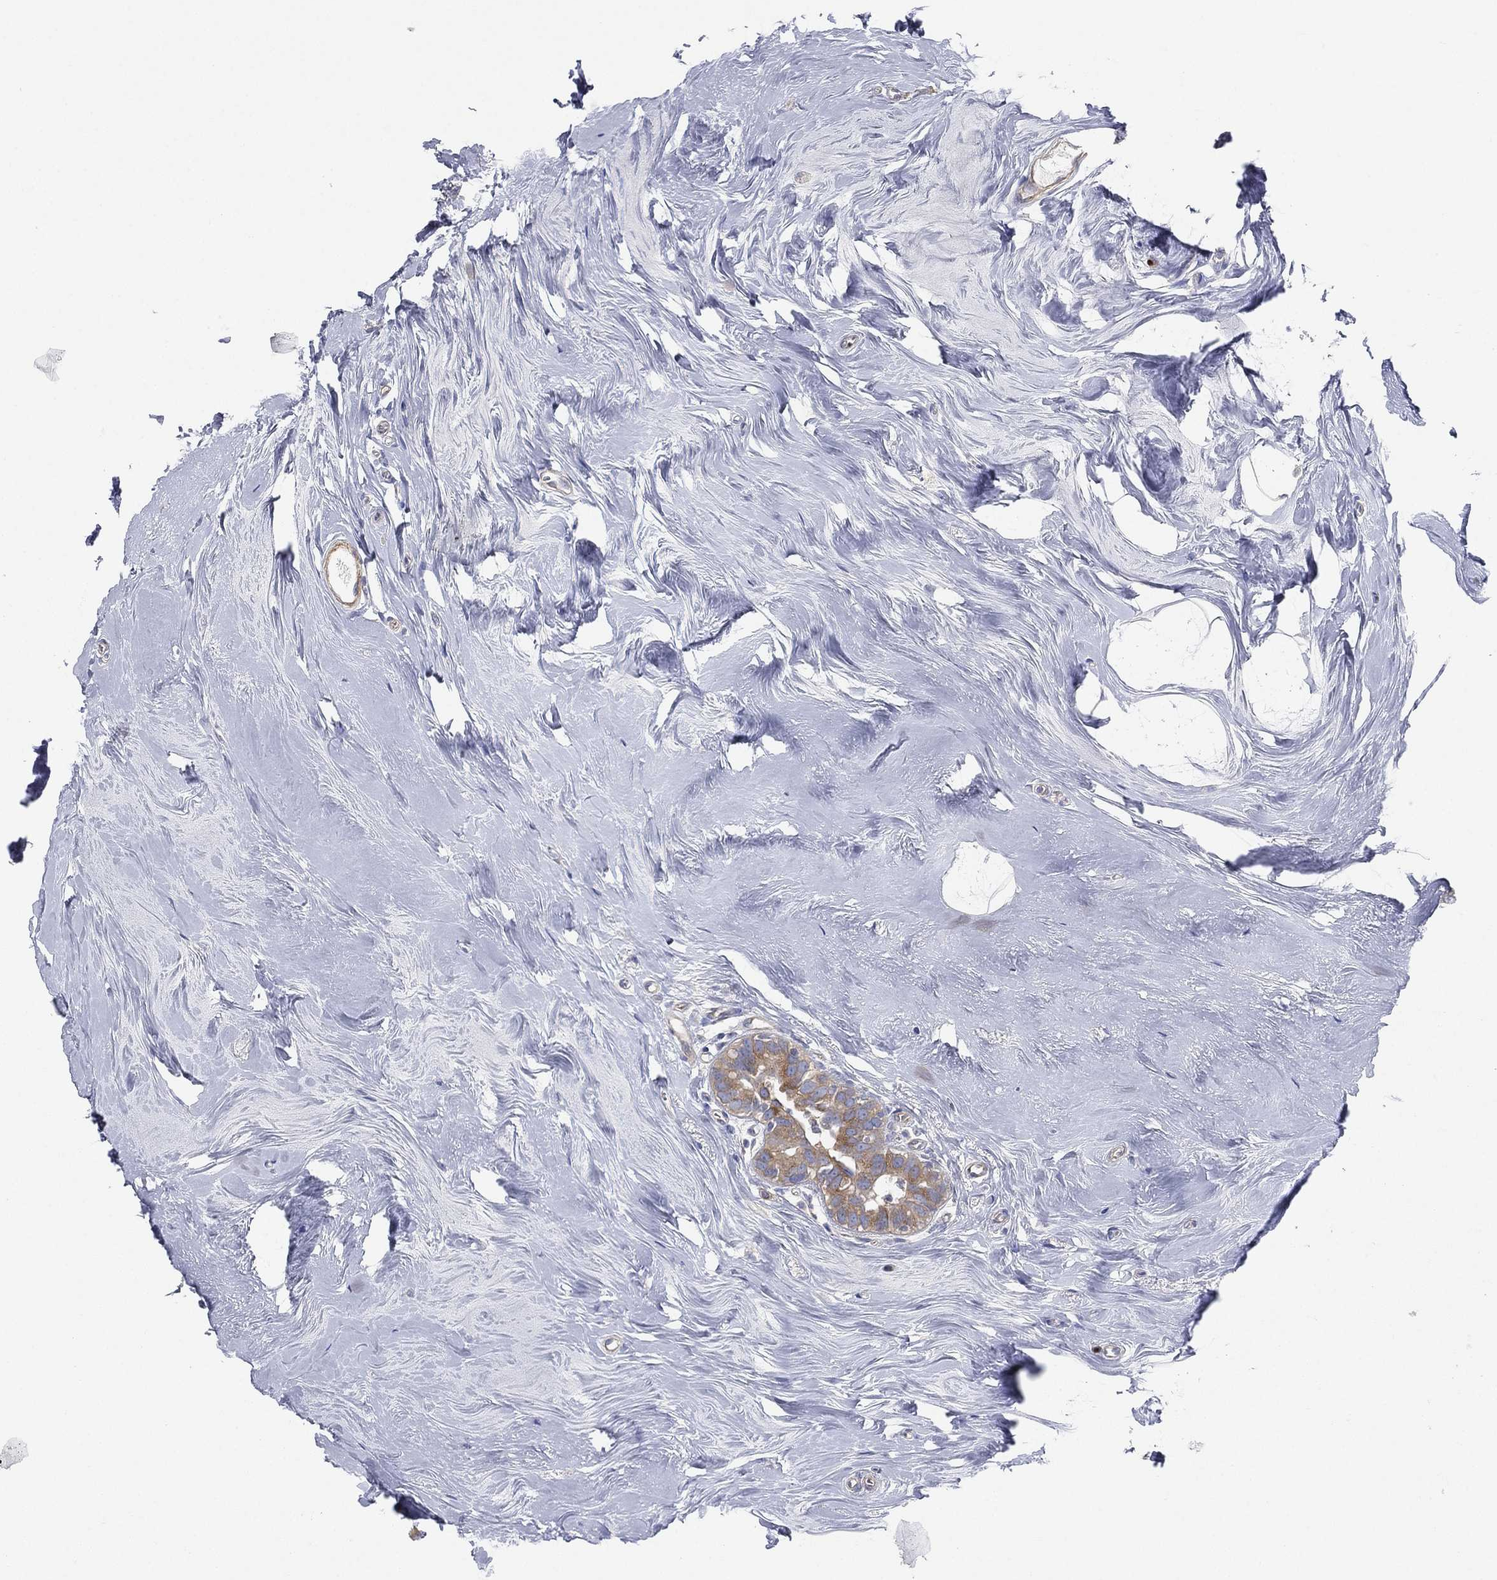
{"staining": {"intensity": "moderate", "quantity": "<25%", "location": "cytoplasmic/membranous"}, "tissue": "breast cancer", "cell_type": "Tumor cells", "image_type": "cancer", "snomed": [{"axis": "morphology", "description": "Duct carcinoma"}, {"axis": "topography", "description": "Breast"}], "caption": "This histopathology image reveals invasive ductal carcinoma (breast) stained with immunohistochemistry (IHC) to label a protein in brown. The cytoplasmic/membranous of tumor cells show moderate positivity for the protein. Nuclei are counter-stained blue.", "gene": "ATP8A2", "patient": {"sex": "female", "age": 55}}